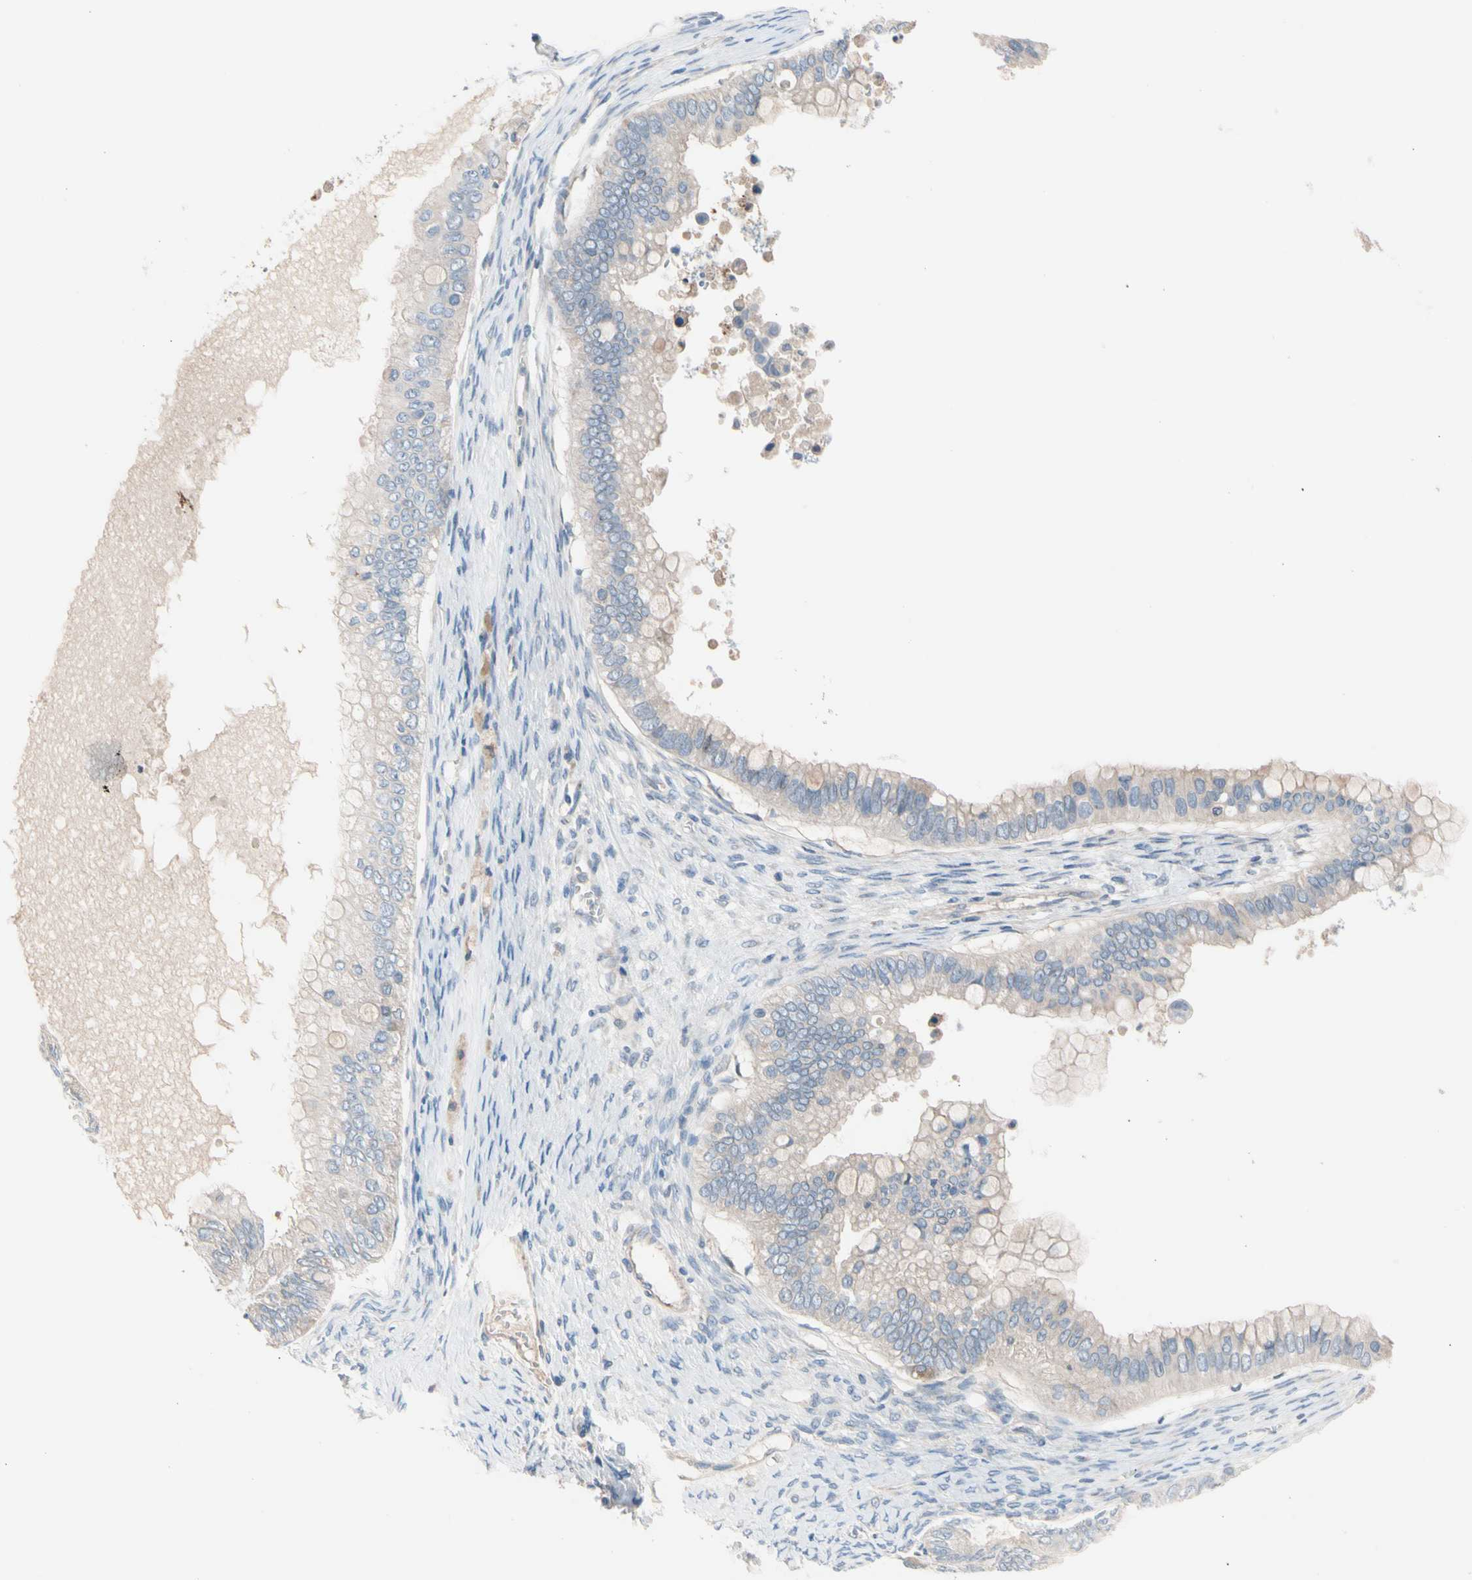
{"staining": {"intensity": "weak", "quantity": "25%-75%", "location": "cytoplasmic/membranous"}, "tissue": "ovarian cancer", "cell_type": "Tumor cells", "image_type": "cancer", "snomed": [{"axis": "morphology", "description": "Cystadenocarcinoma, mucinous, NOS"}, {"axis": "topography", "description": "Ovary"}], "caption": "Brown immunohistochemical staining in human mucinous cystadenocarcinoma (ovarian) shows weak cytoplasmic/membranous positivity in about 25%-75% of tumor cells. (Stains: DAB (3,3'-diaminobenzidine) in brown, nuclei in blue, Microscopy: brightfield microscopy at high magnification).", "gene": "CASQ1", "patient": {"sex": "female", "age": 80}}